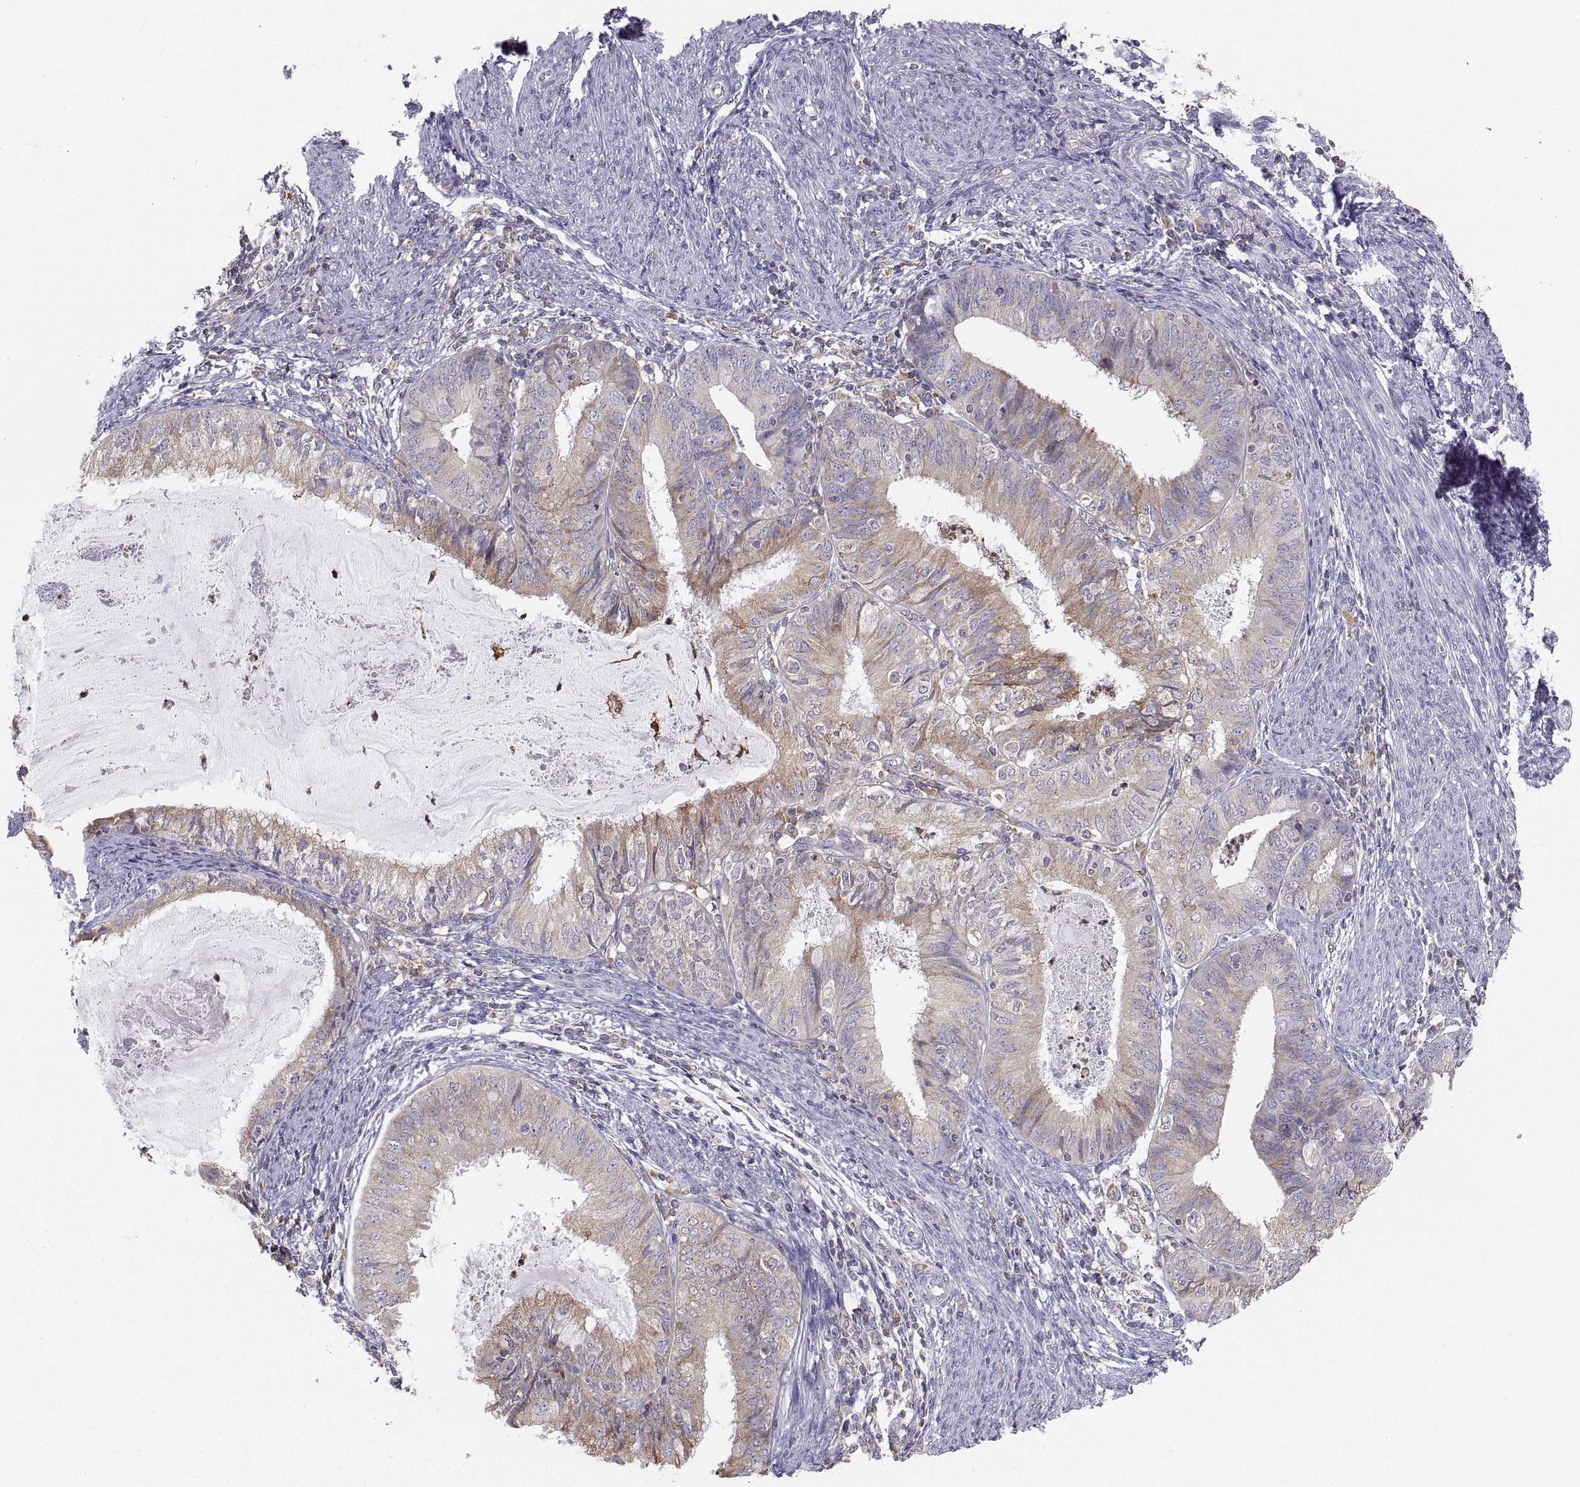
{"staining": {"intensity": "weak", "quantity": "25%-75%", "location": "cytoplasmic/membranous"}, "tissue": "endometrial cancer", "cell_type": "Tumor cells", "image_type": "cancer", "snomed": [{"axis": "morphology", "description": "Adenocarcinoma, NOS"}, {"axis": "topography", "description": "Endometrium"}], "caption": "Immunohistochemical staining of endometrial adenocarcinoma shows weak cytoplasmic/membranous protein expression in about 25%-75% of tumor cells.", "gene": "ERO1A", "patient": {"sex": "female", "age": 57}}